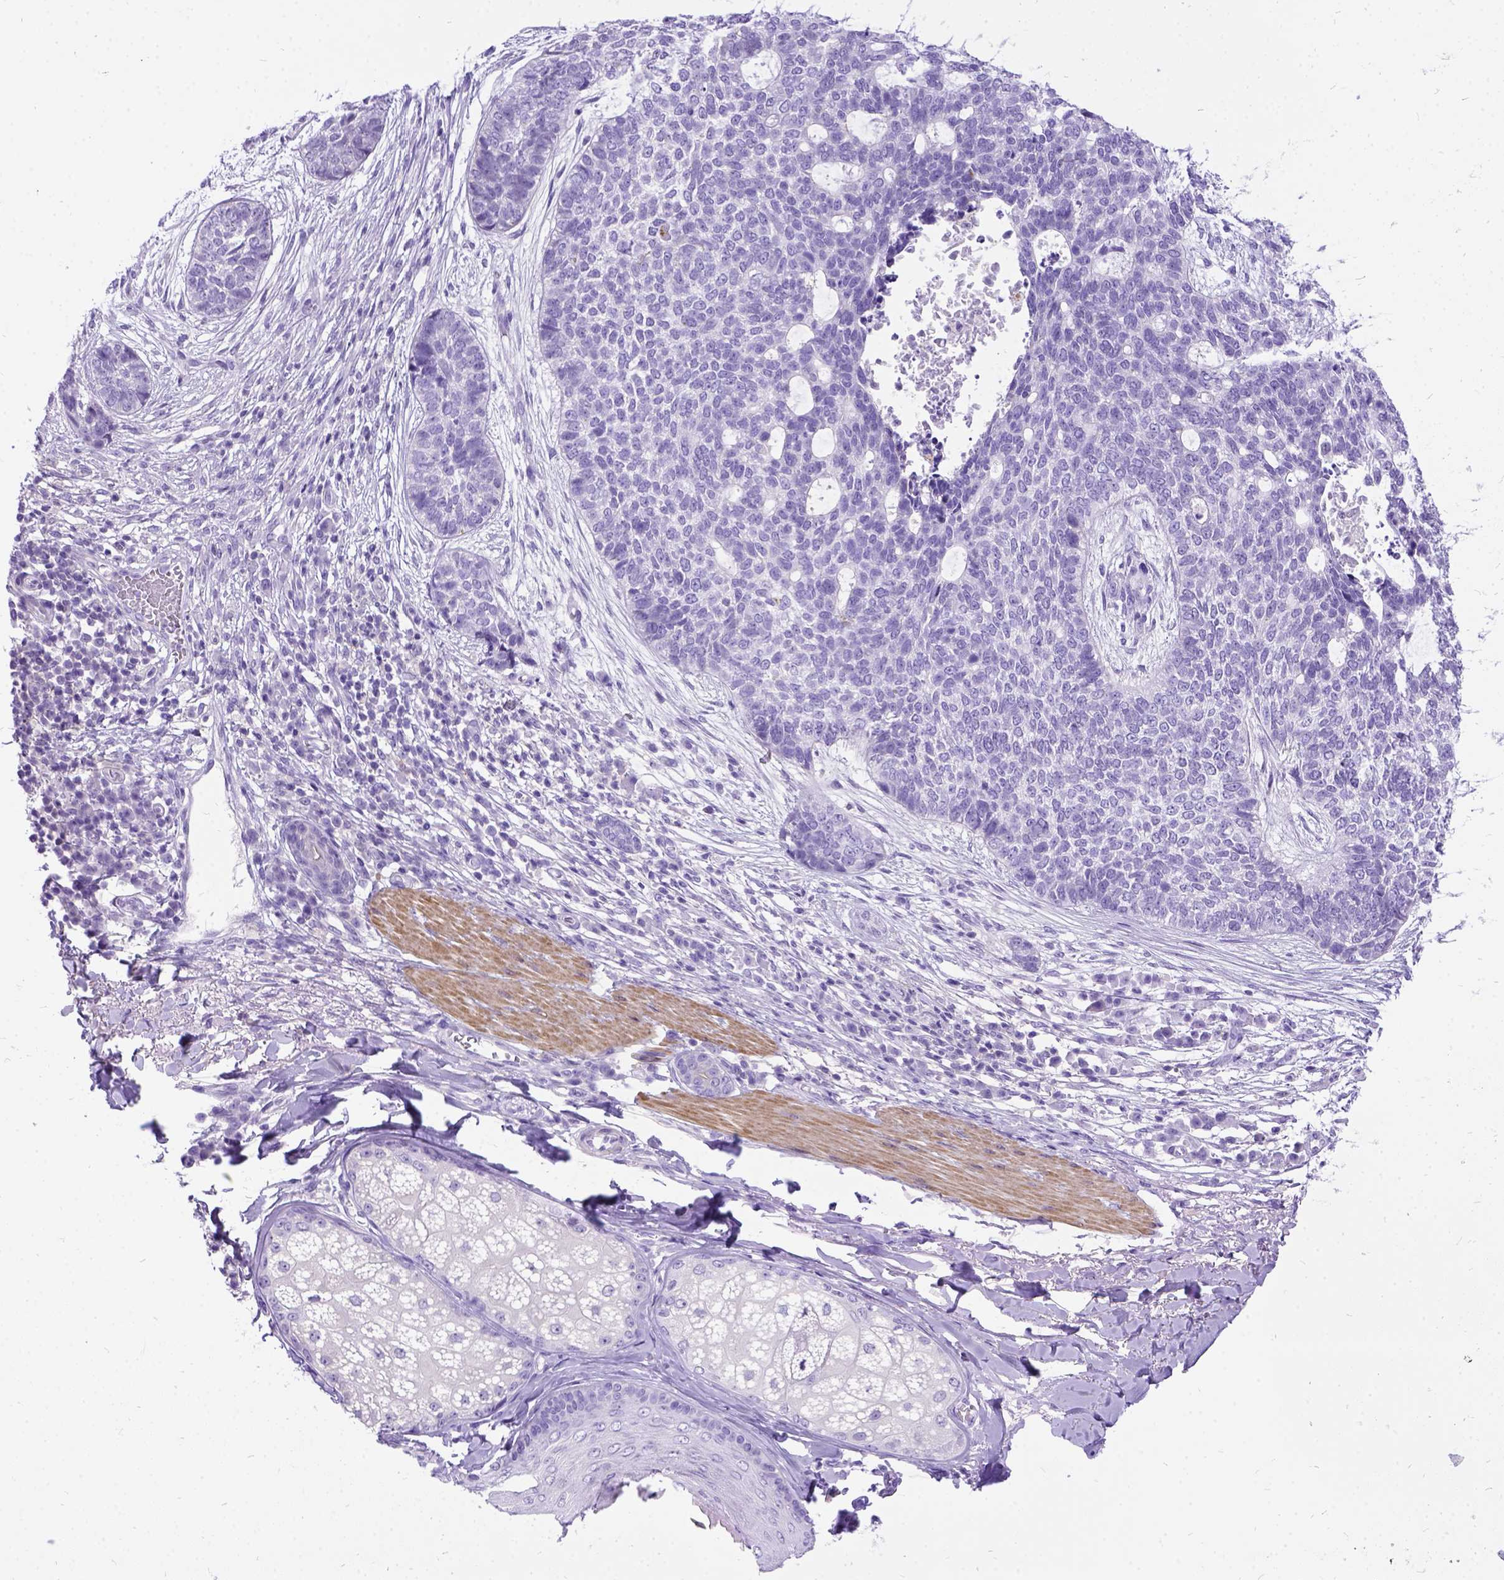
{"staining": {"intensity": "negative", "quantity": "none", "location": "none"}, "tissue": "skin cancer", "cell_type": "Tumor cells", "image_type": "cancer", "snomed": [{"axis": "morphology", "description": "Basal cell carcinoma"}, {"axis": "topography", "description": "Skin"}], "caption": "Histopathology image shows no significant protein positivity in tumor cells of skin cancer (basal cell carcinoma).", "gene": "PRG2", "patient": {"sex": "female", "age": 69}}